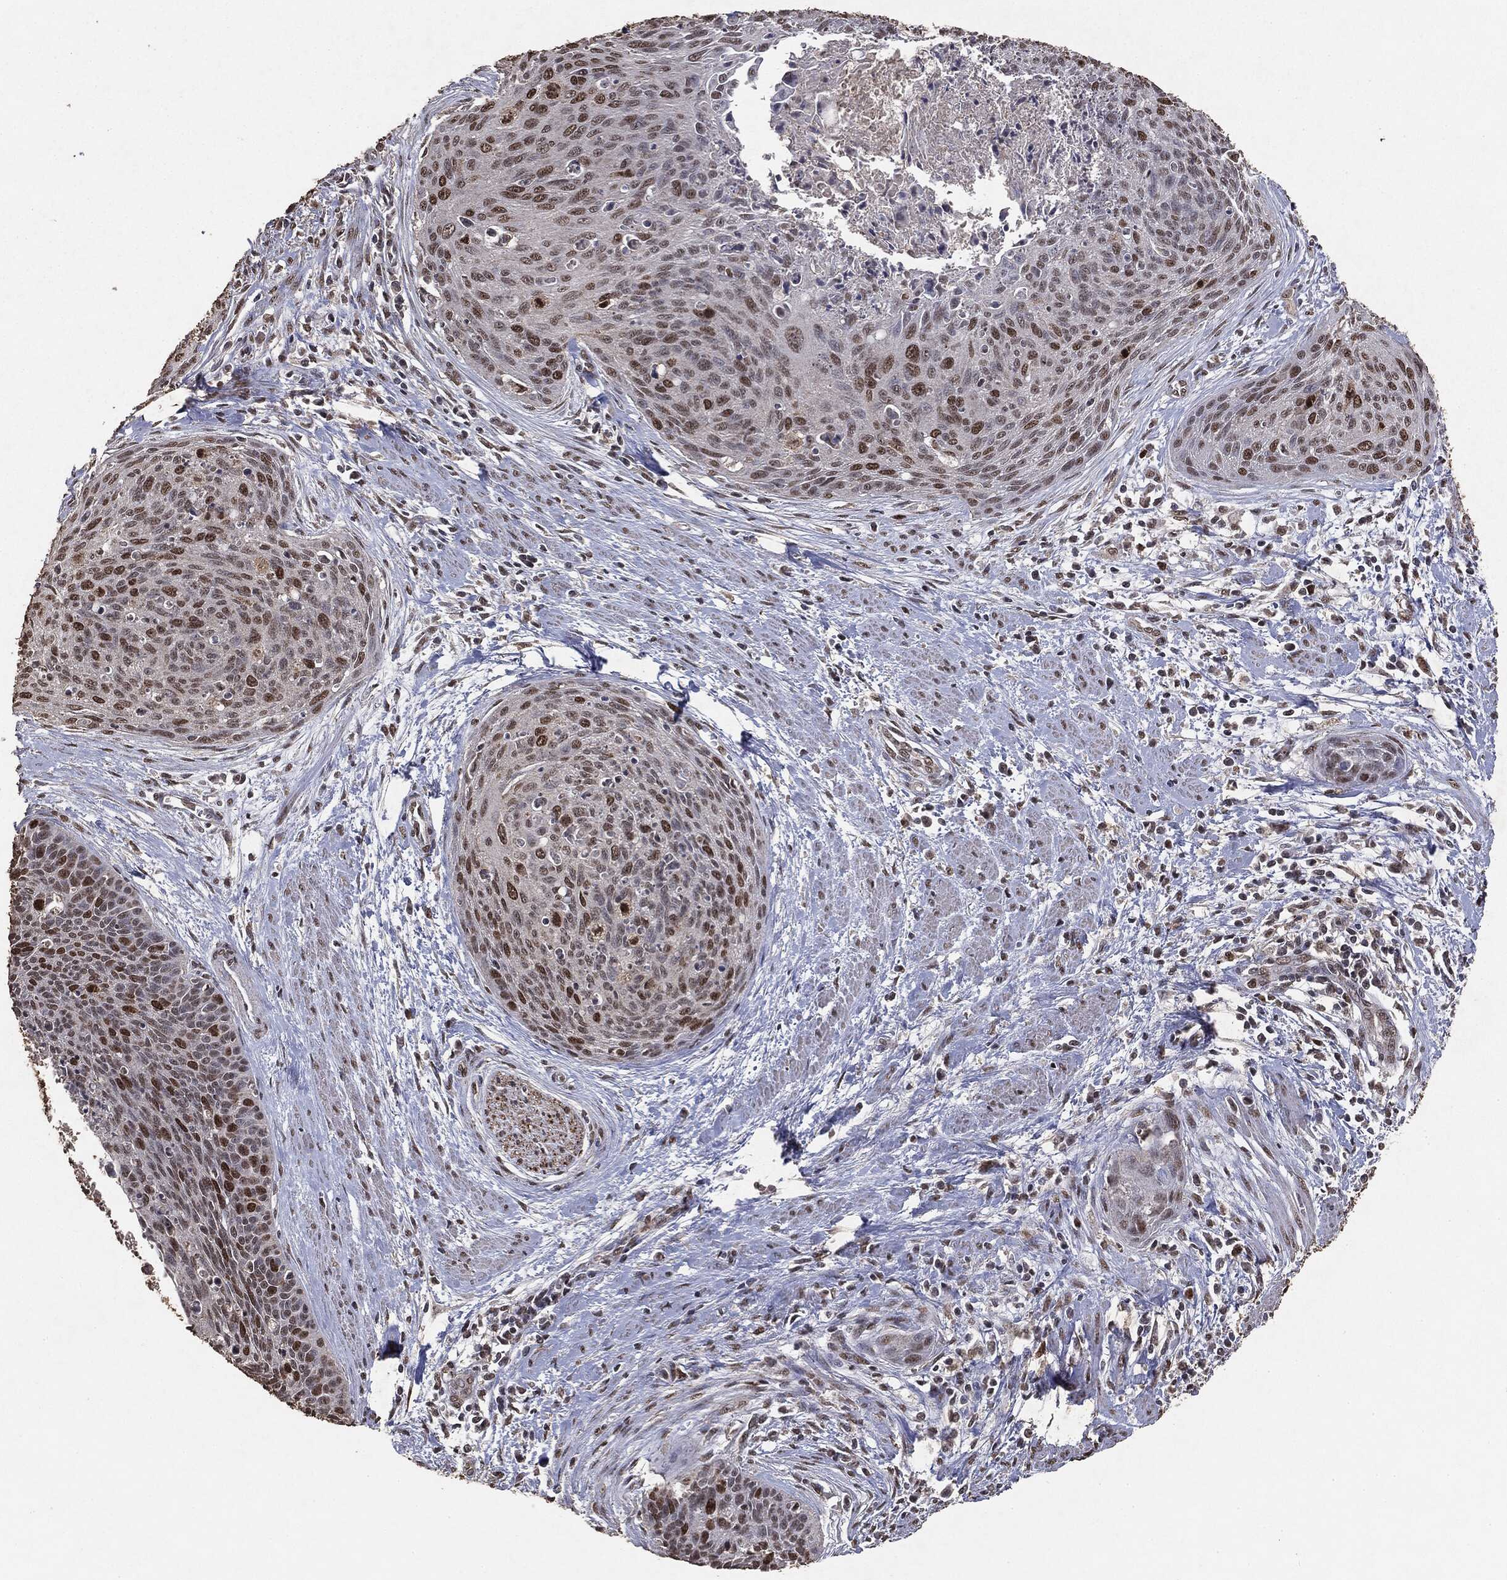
{"staining": {"intensity": "strong", "quantity": "<25%", "location": "nuclear"}, "tissue": "cervical cancer", "cell_type": "Tumor cells", "image_type": "cancer", "snomed": [{"axis": "morphology", "description": "Squamous cell carcinoma, NOS"}, {"axis": "topography", "description": "Cervix"}], "caption": "Brown immunohistochemical staining in squamous cell carcinoma (cervical) displays strong nuclear expression in approximately <25% of tumor cells.", "gene": "RAD18", "patient": {"sex": "female", "age": 55}}